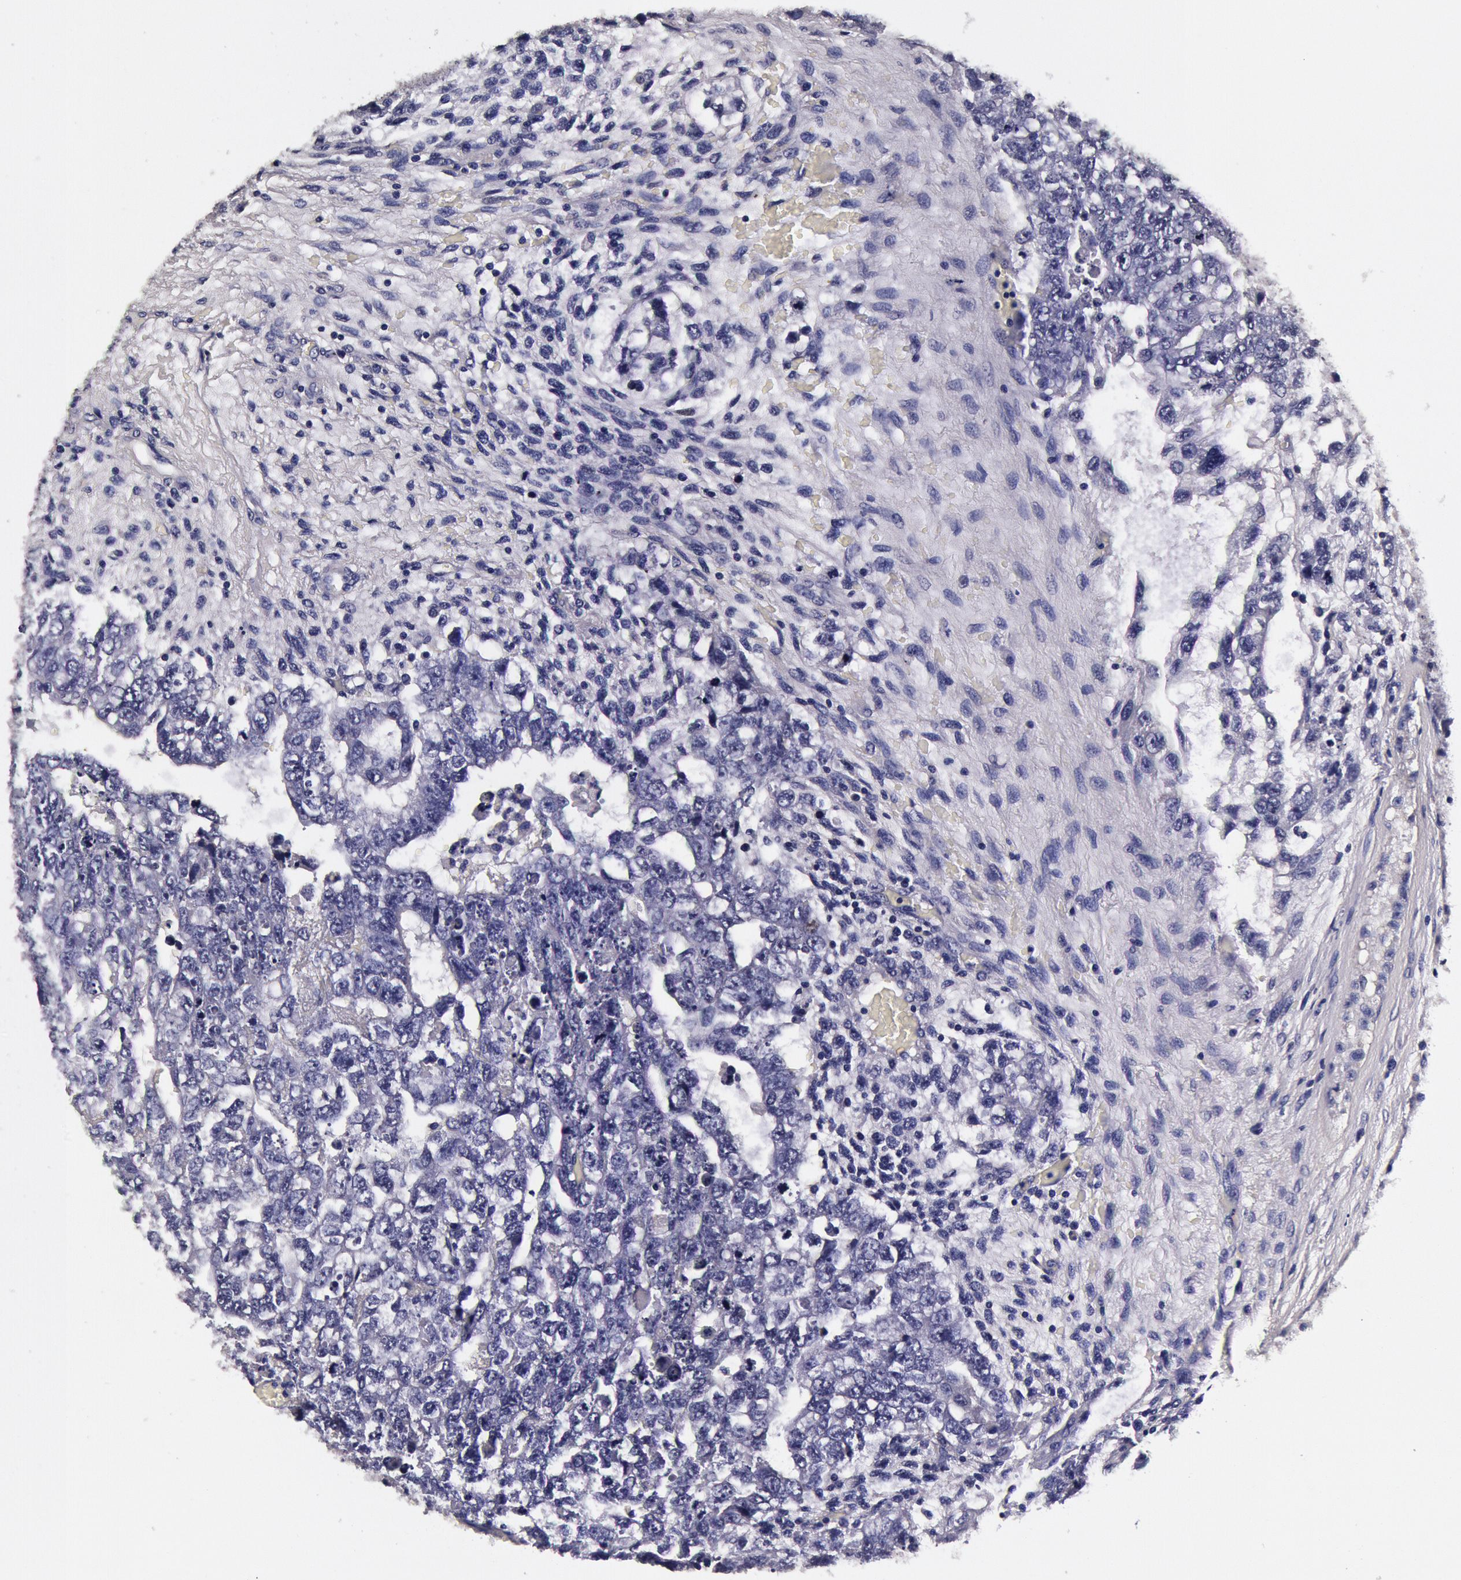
{"staining": {"intensity": "negative", "quantity": "none", "location": "none"}, "tissue": "testis cancer", "cell_type": "Tumor cells", "image_type": "cancer", "snomed": [{"axis": "morphology", "description": "Carcinoma, Embryonal, NOS"}, {"axis": "topography", "description": "Testis"}], "caption": "The micrograph exhibits no significant positivity in tumor cells of testis cancer.", "gene": "CCDC22", "patient": {"sex": "male", "age": 36}}